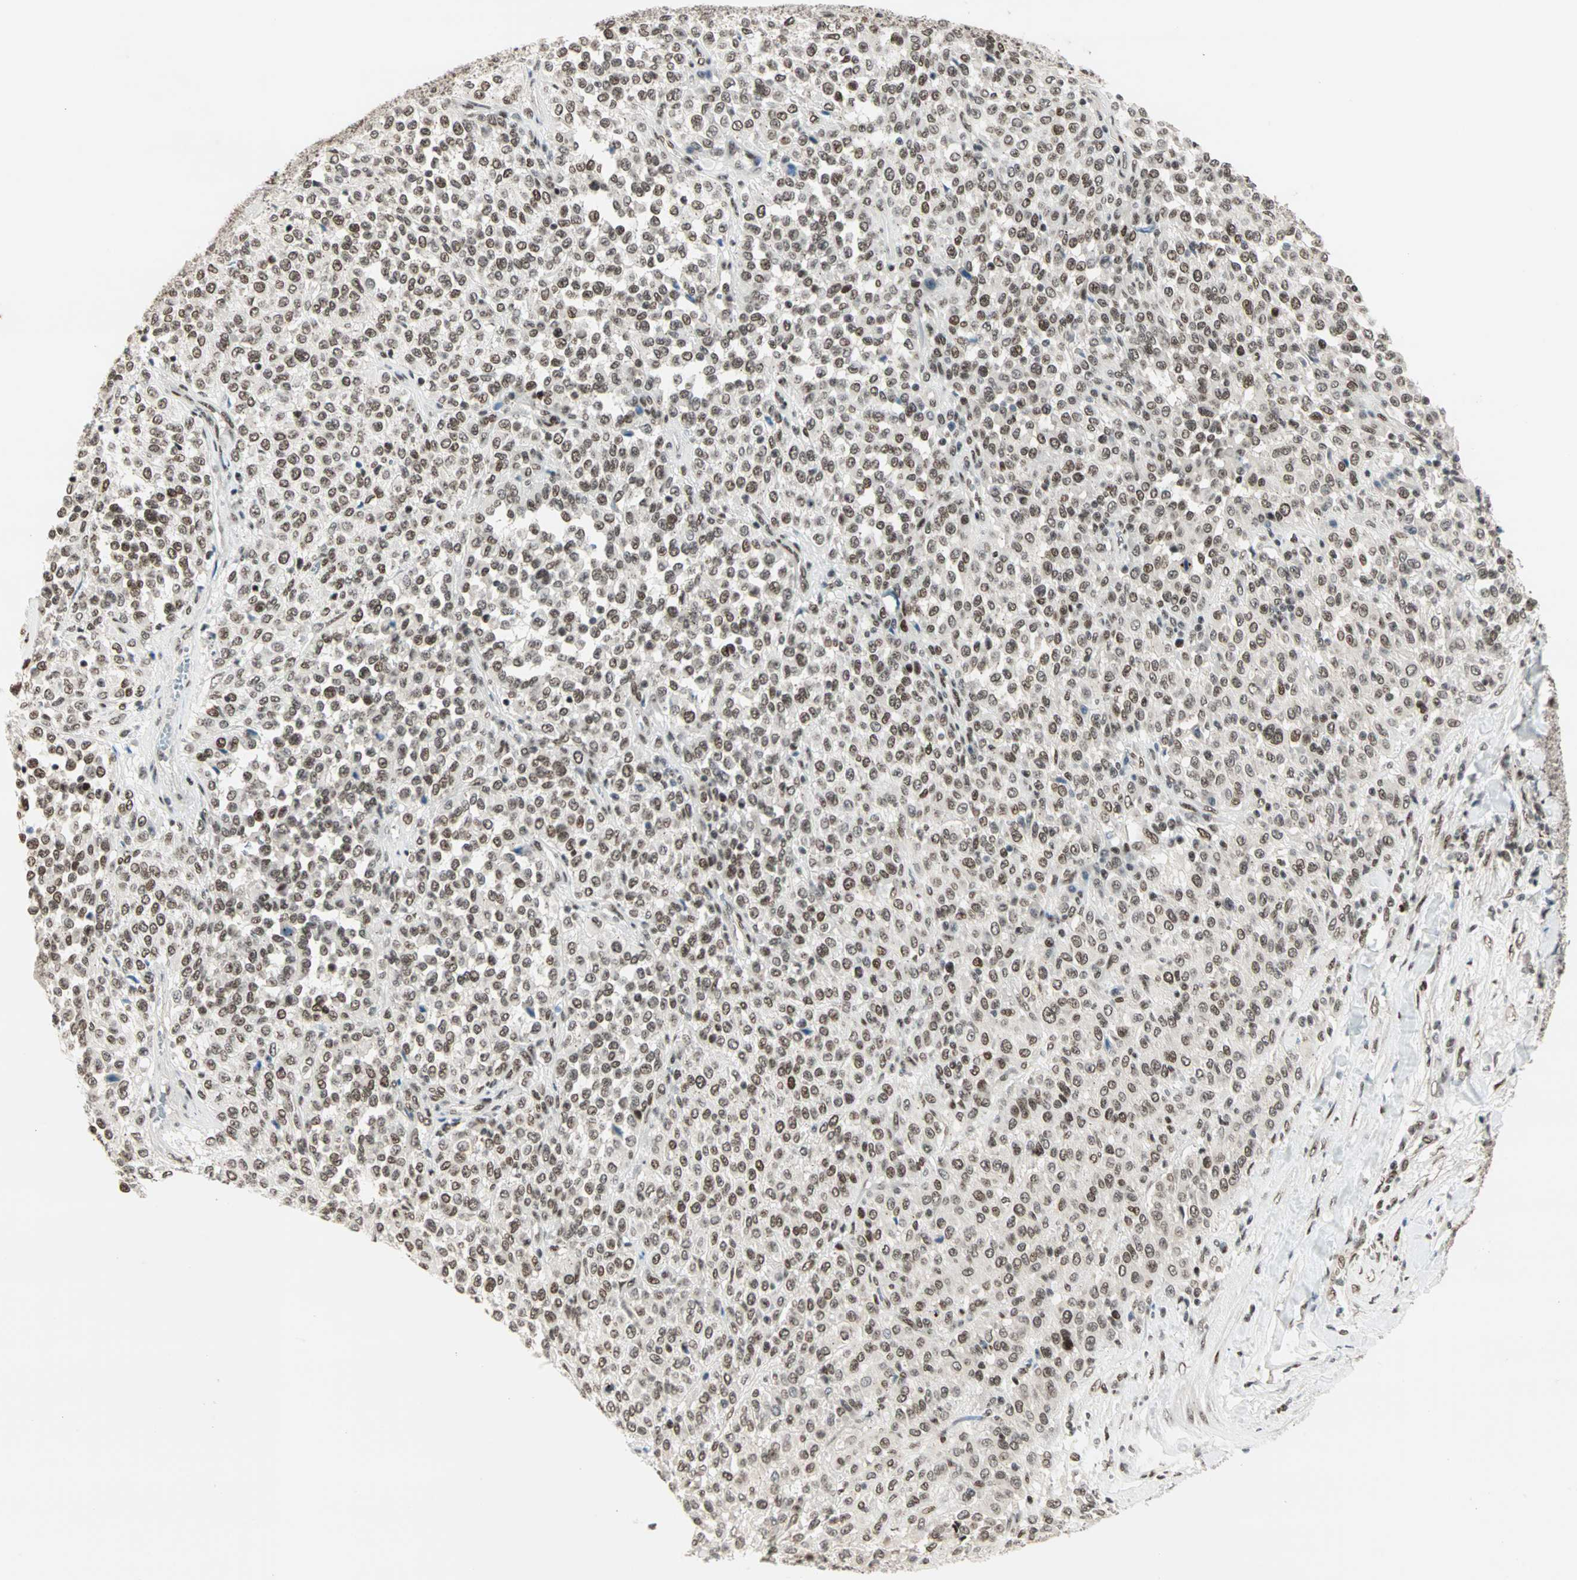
{"staining": {"intensity": "moderate", "quantity": ">75%", "location": "nuclear"}, "tissue": "melanoma", "cell_type": "Tumor cells", "image_type": "cancer", "snomed": [{"axis": "morphology", "description": "Malignant melanoma, Metastatic site"}, {"axis": "topography", "description": "Pancreas"}], "caption": "Immunohistochemical staining of human melanoma displays medium levels of moderate nuclear staining in about >75% of tumor cells. (DAB (3,3'-diaminobenzidine) IHC, brown staining for protein, blue staining for nuclei).", "gene": "BLM", "patient": {"sex": "female", "age": 30}}